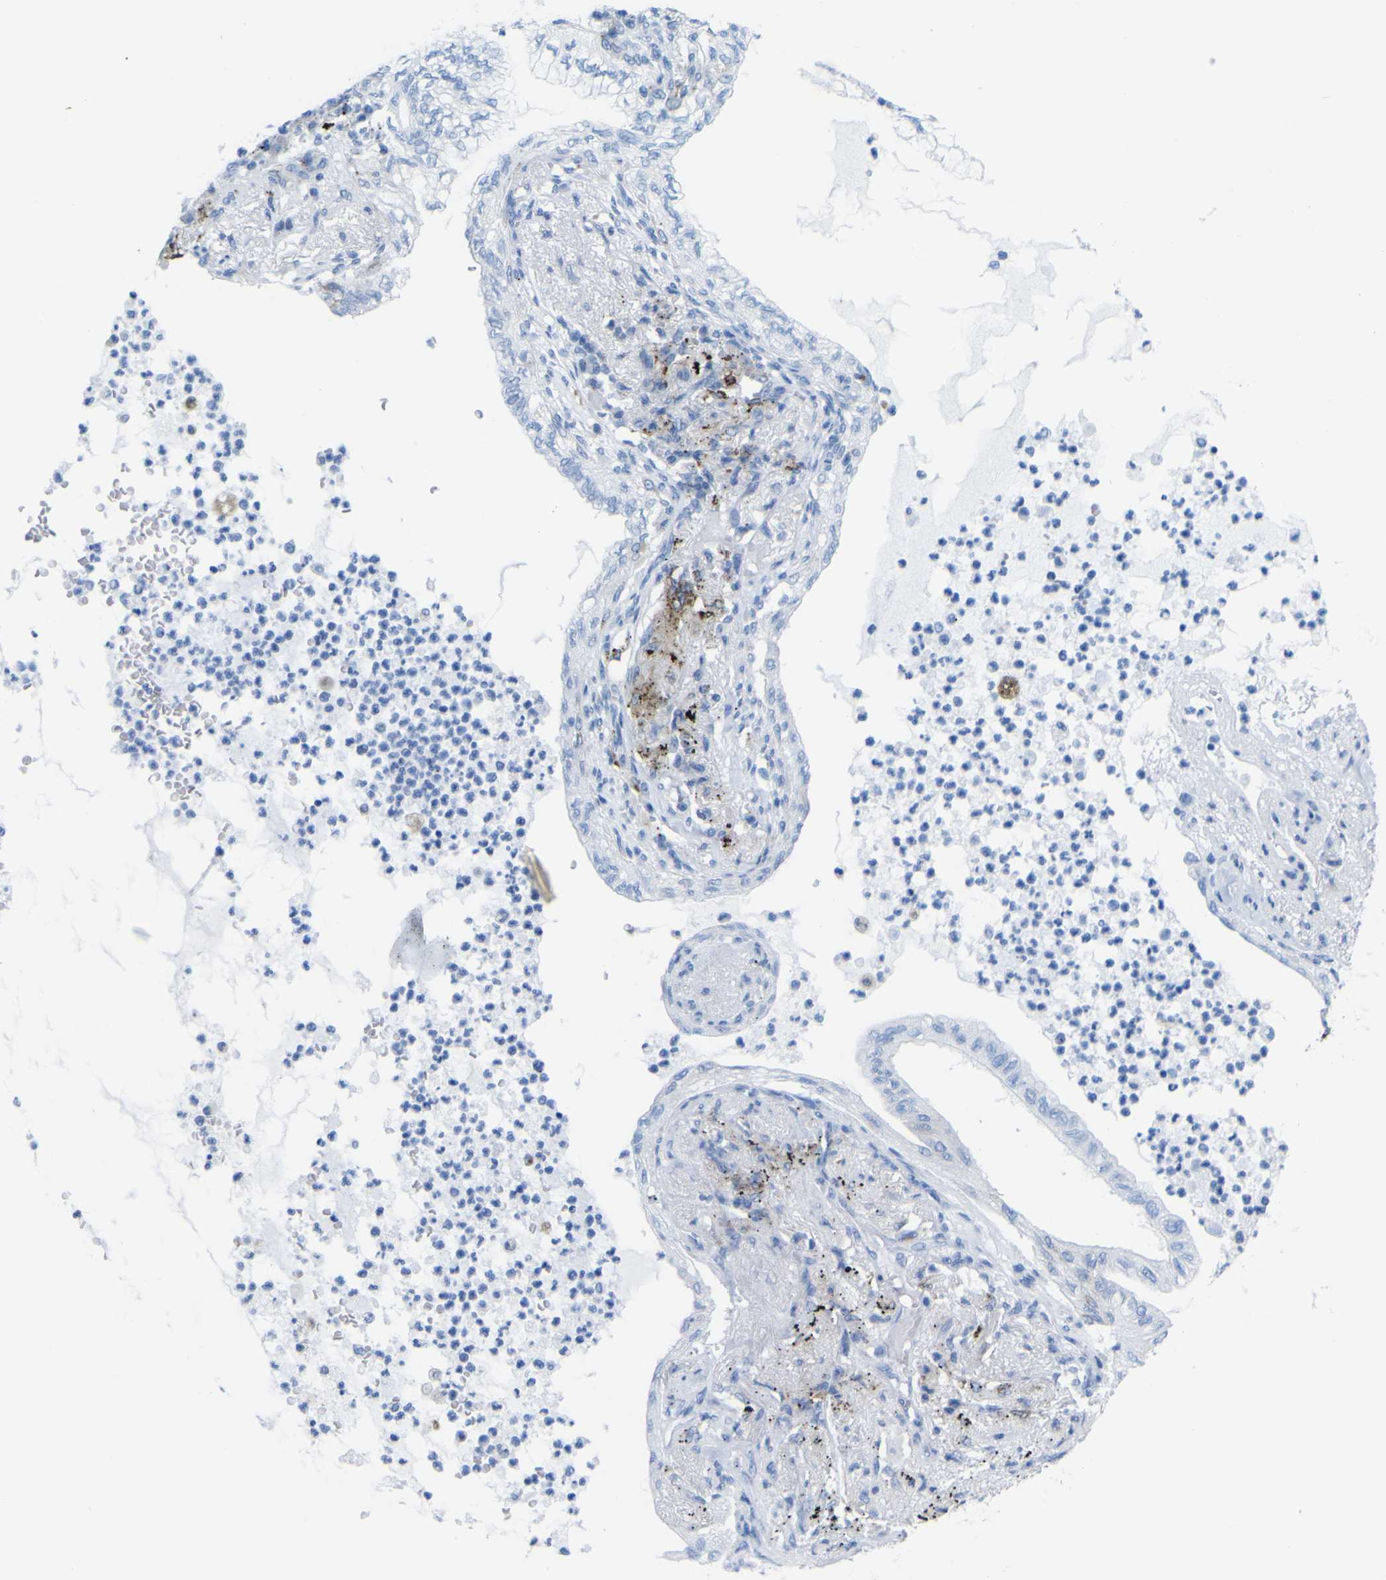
{"staining": {"intensity": "negative", "quantity": "none", "location": "none"}, "tissue": "lung cancer", "cell_type": "Tumor cells", "image_type": "cancer", "snomed": [{"axis": "morphology", "description": "Normal tissue, NOS"}, {"axis": "morphology", "description": "Adenocarcinoma, NOS"}, {"axis": "topography", "description": "Bronchus"}, {"axis": "topography", "description": "Lung"}], "caption": "This is a photomicrograph of immunohistochemistry (IHC) staining of adenocarcinoma (lung), which shows no expression in tumor cells. The staining is performed using DAB (3,3'-diaminobenzidine) brown chromogen with nuclei counter-stained in using hematoxylin.", "gene": "PLD3", "patient": {"sex": "female", "age": 70}}